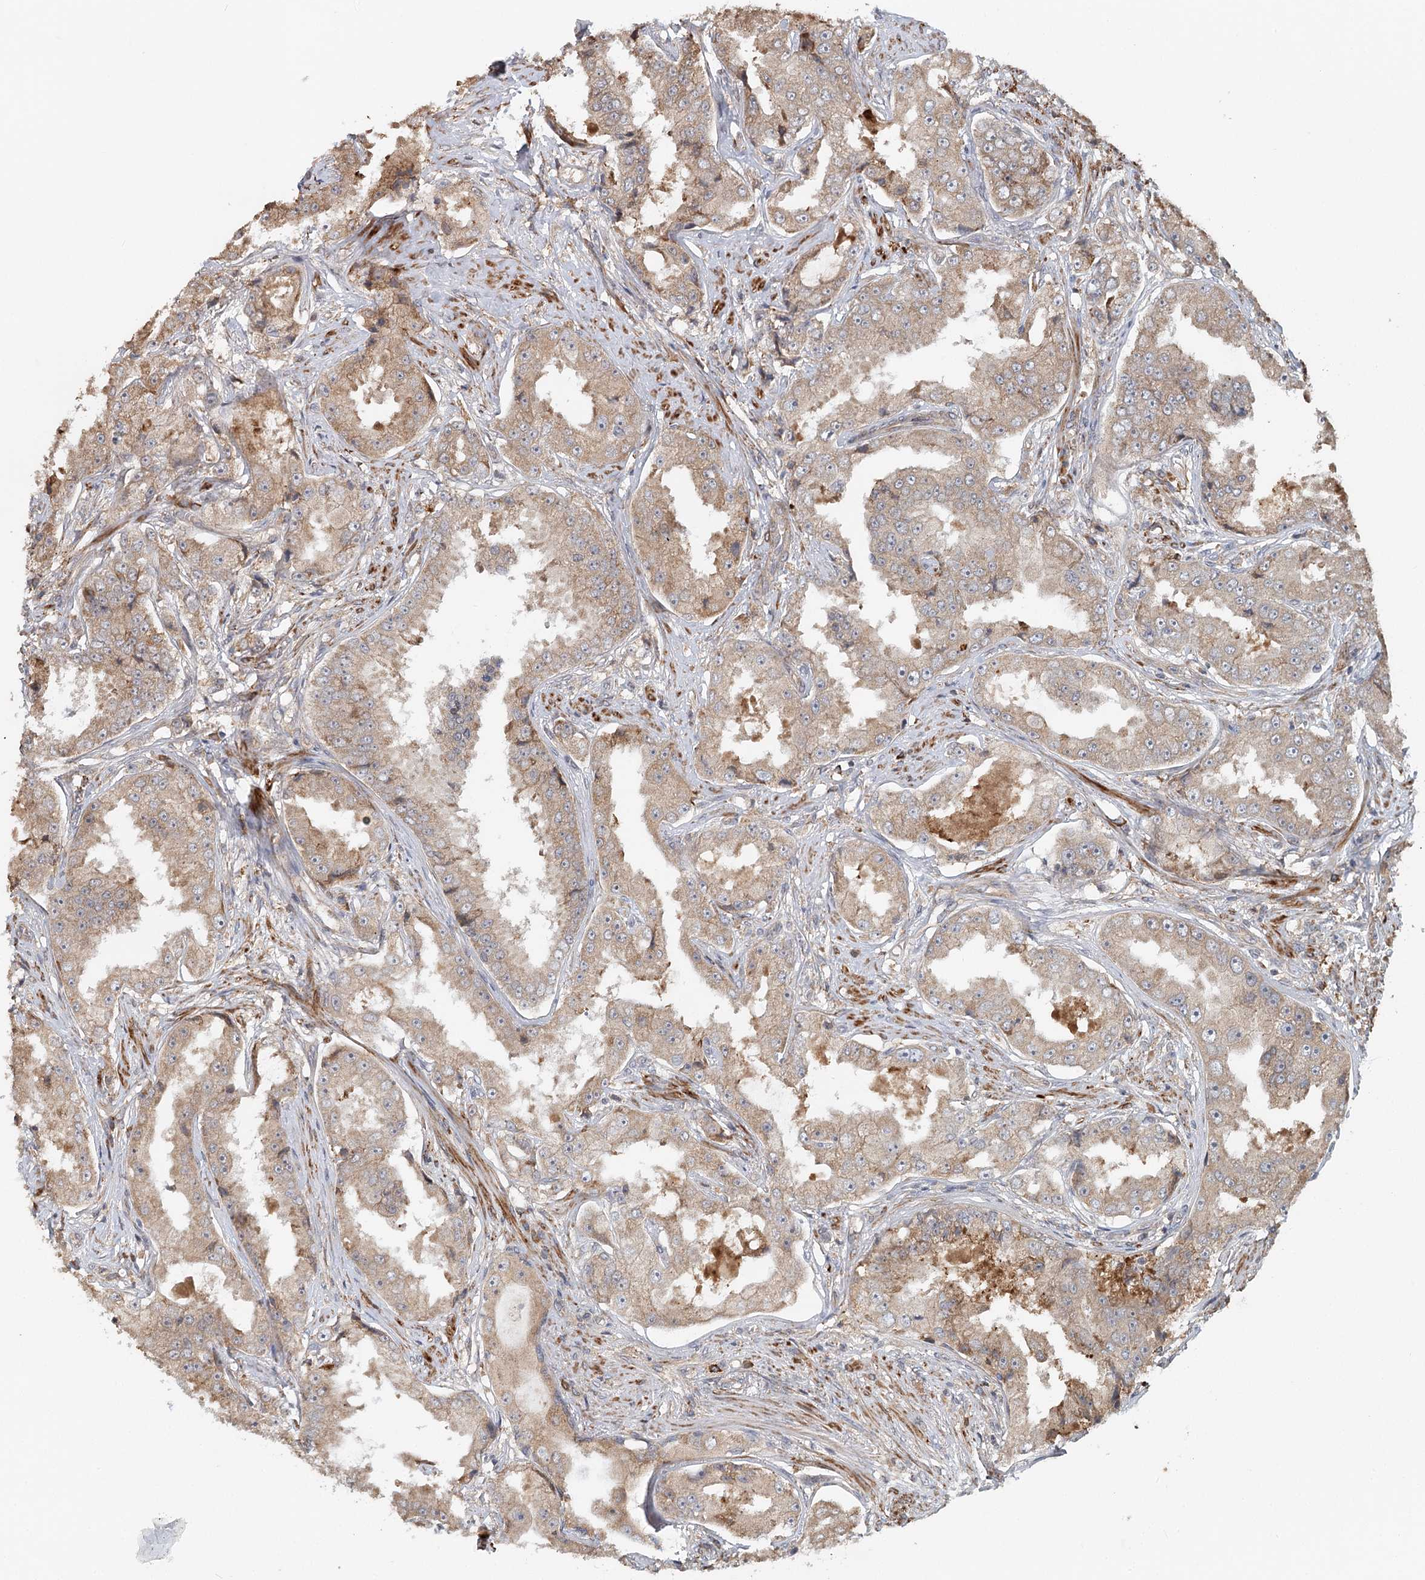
{"staining": {"intensity": "weak", "quantity": ">75%", "location": "cytoplasmic/membranous"}, "tissue": "prostate cancer", "cell_type": "Tumor cells", "image_type": "cancer", "snomed": [{"axis": "morphology", "description": "Adenocarcinoma, High grade"}, {"axis": "topography", "description": "Prostate"}], "caption": "Prostate cancer (adenocarcinoma (high-grade)) stained with DAB (3,3'-diaminobenzidine) immunohistochemistry (IHC) displays low levels of weak cytoplasmic/membranous expression in about >75% of tumor cells.", "gene": "RNF111", "patient": {"sex": "male", "age": 73}}